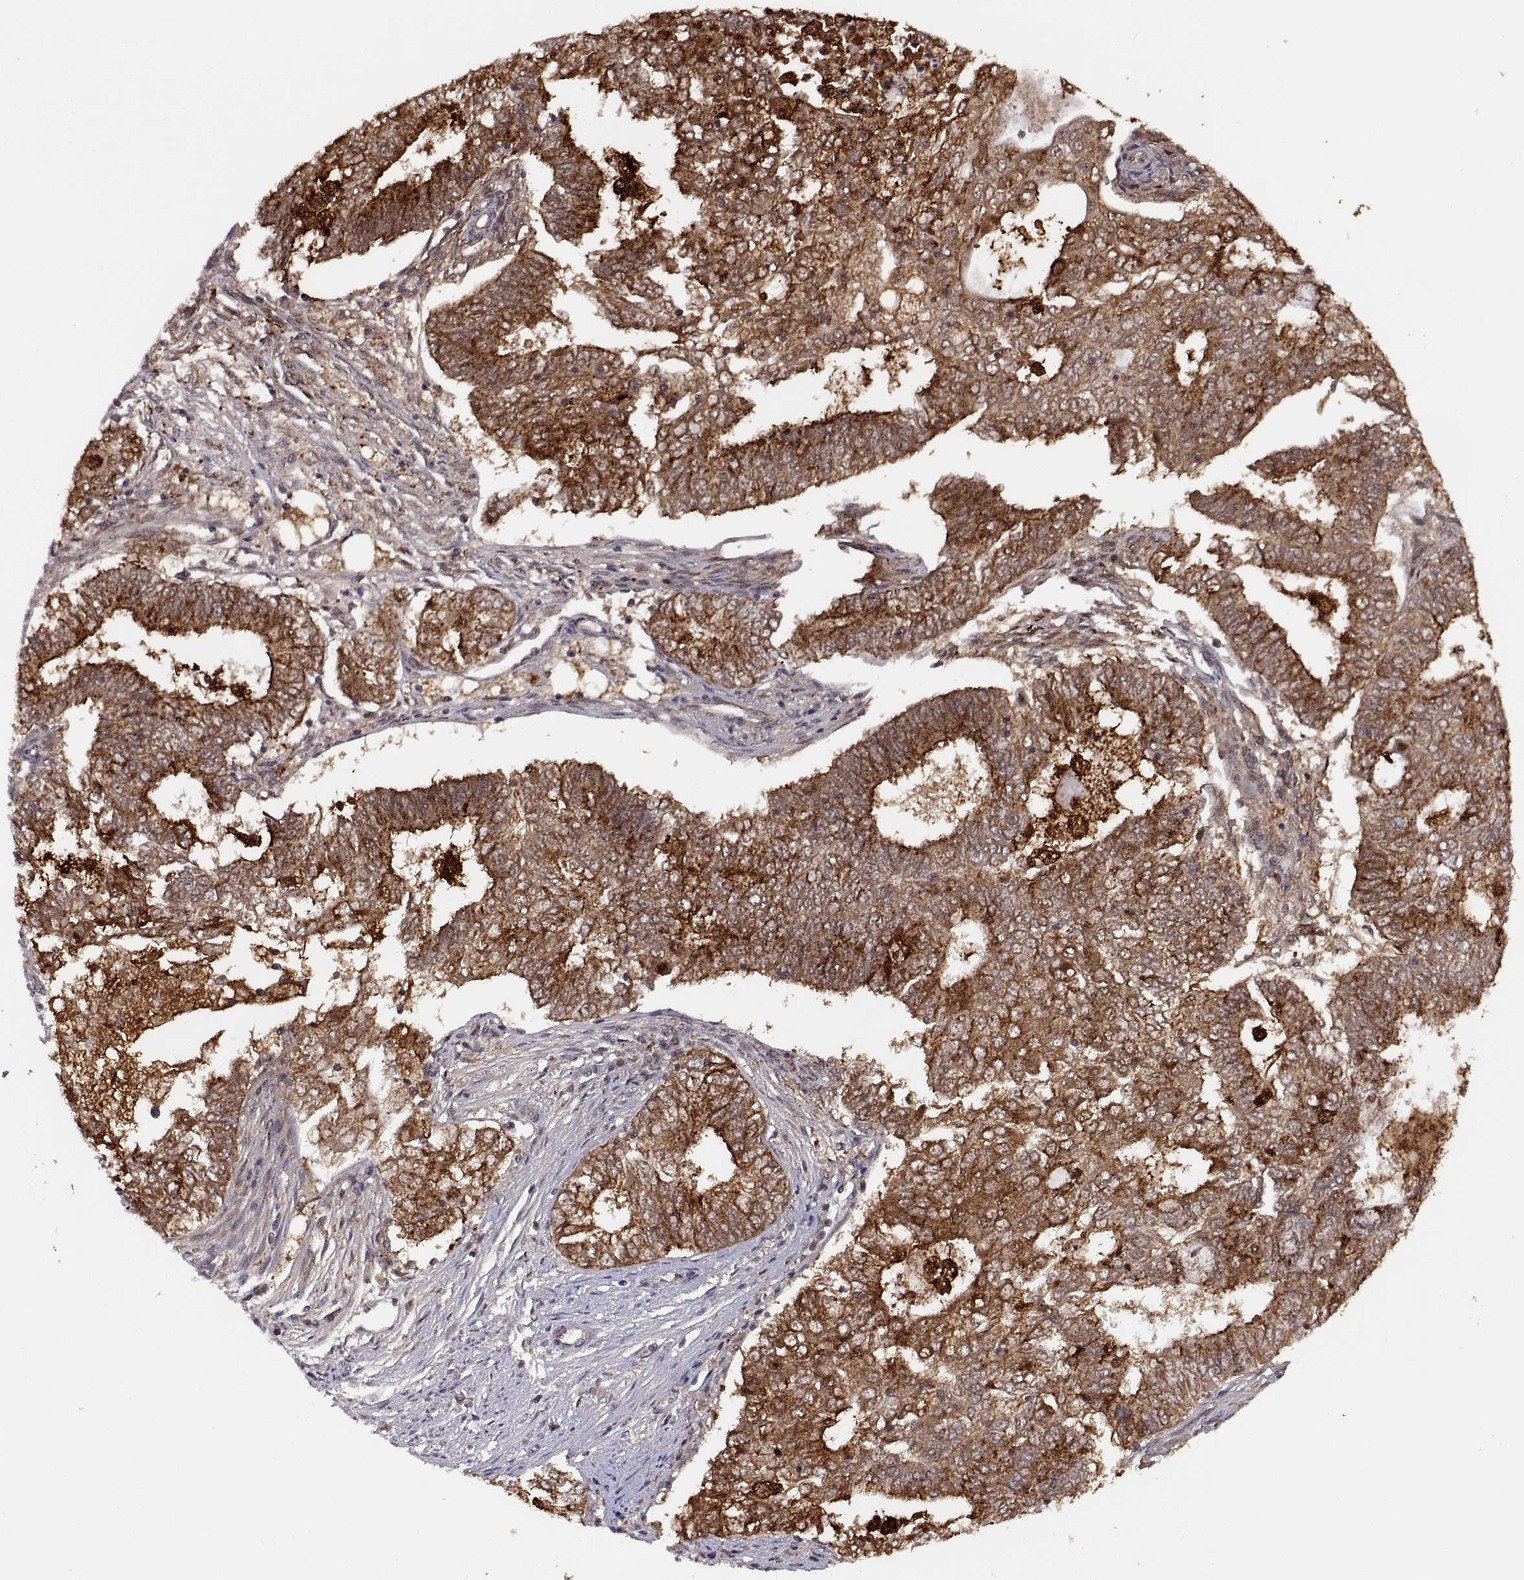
{"staining": {"intensity": "strong", "quantity": ">75%", "location": "cytoplasmic/membranous"}, "tissue": "endometrial cancer", "cell_type": "Tumor cells", "image_type": "cancer", "snomed": [{"axis": "morphology", "description": "Adenocarcinoma, NOS"}, {"axis": "topography", "description": "Endometrium"}], "caption": "Immunohistochemical staining of endometrial cancer (adenocarcinoma) reveals strong cytoplasmic/membranous protein positivity in approximately >75% of tumor cells. Nuclei are stained in blue.", "gene": "PSMC2", "patient": {"sex": "female", "age": 62}}